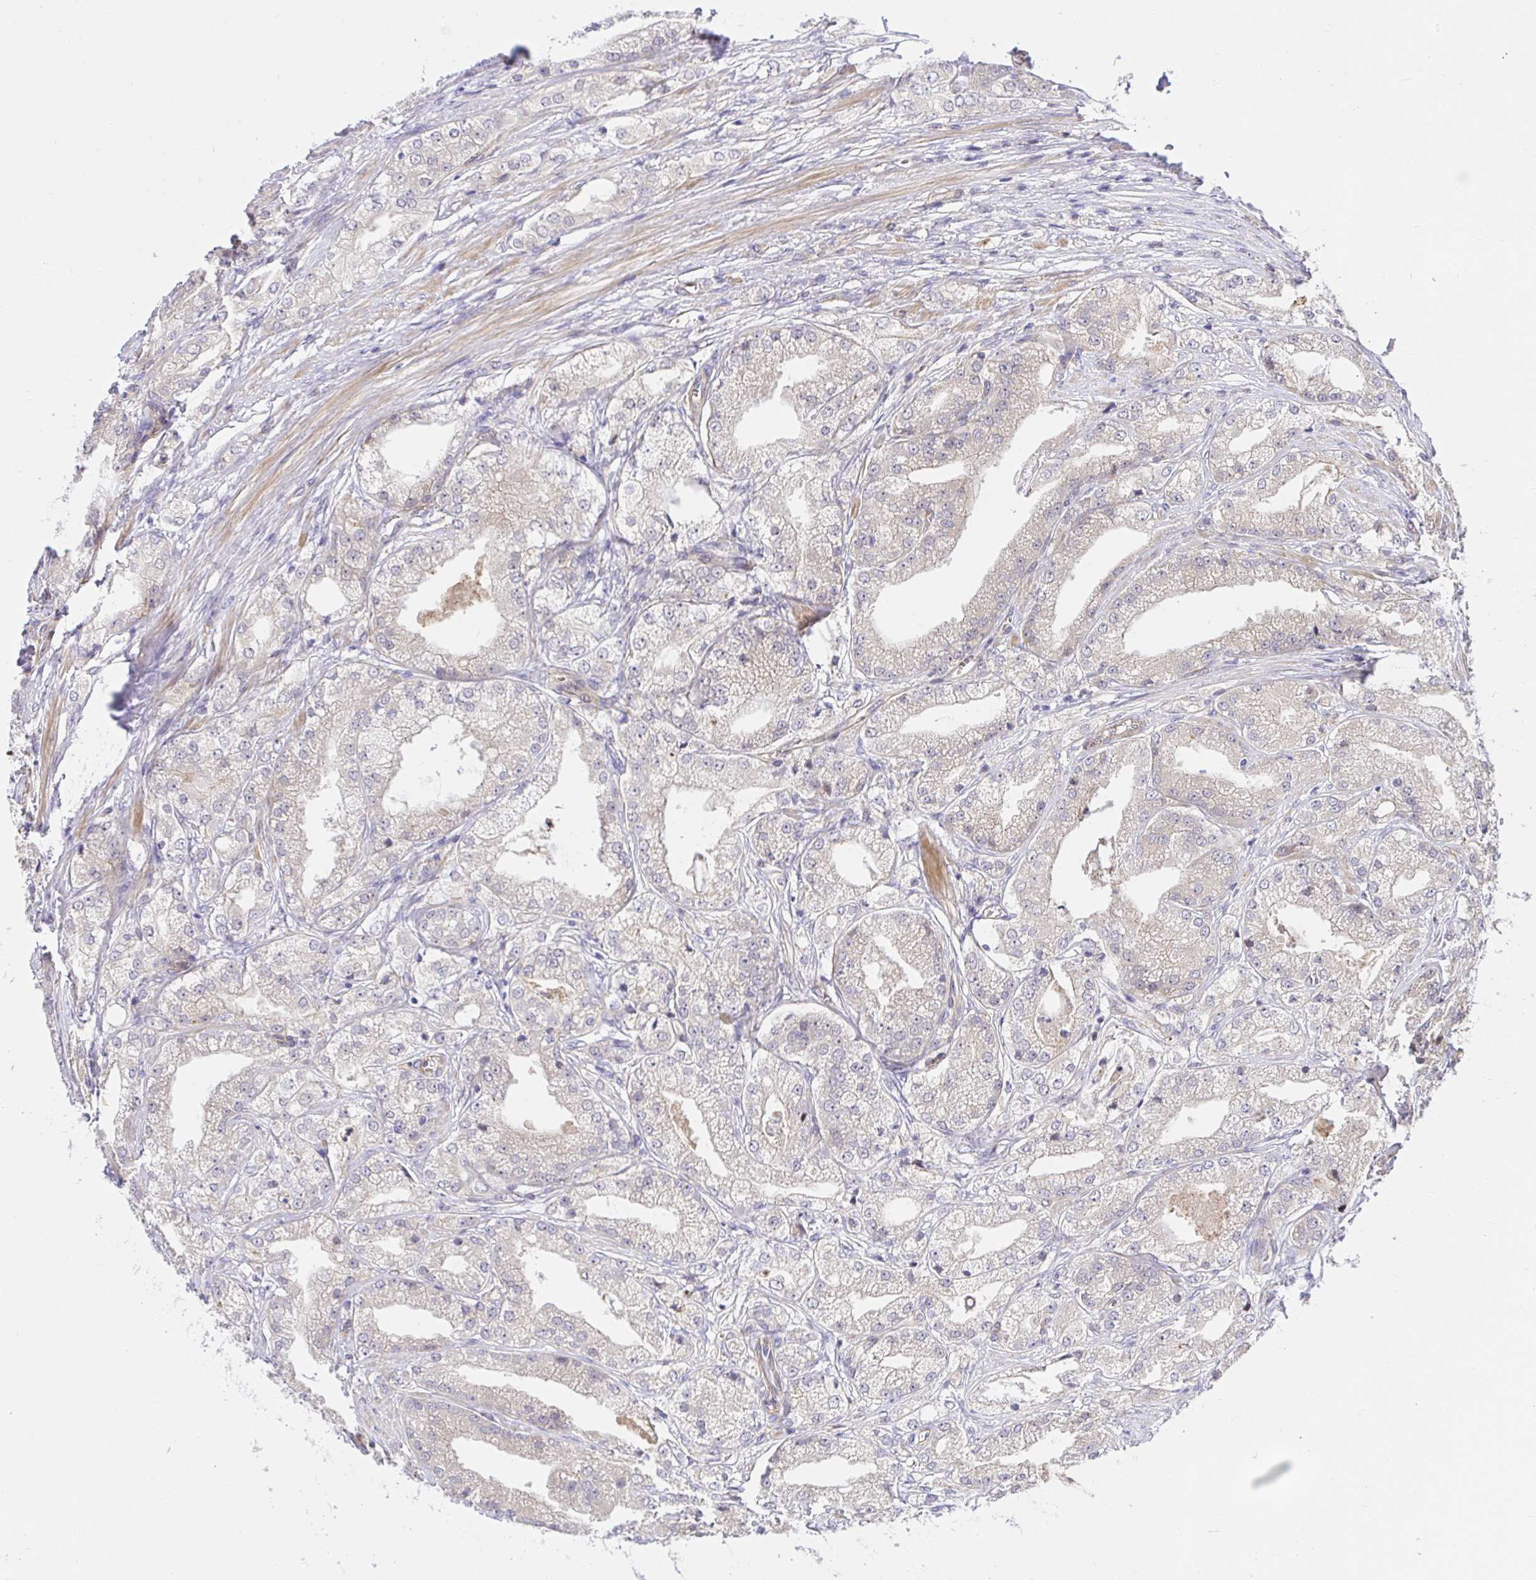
{"staining": {"intensity": "weak", "quantity": "<25%", "location": "cytoplasmic/membranous"}, "tissue": "prostate cancer", "cell_type": "Tumor cells", "image_type": "cancer", "snomed": [{"axis": "morphology", "description": "Adenocarcinoma, High grade"}, {"axis": "topography", "description": "Prostate"}], "caption": "Immunohistochemistry histopathology image of prostate cancer (high-grade adenocarcinoma) stained for a protein (brown), which shows no staining in tumor cells.", "gene": "TRIM55", "patient": {"sex": "male", "age": 61}}